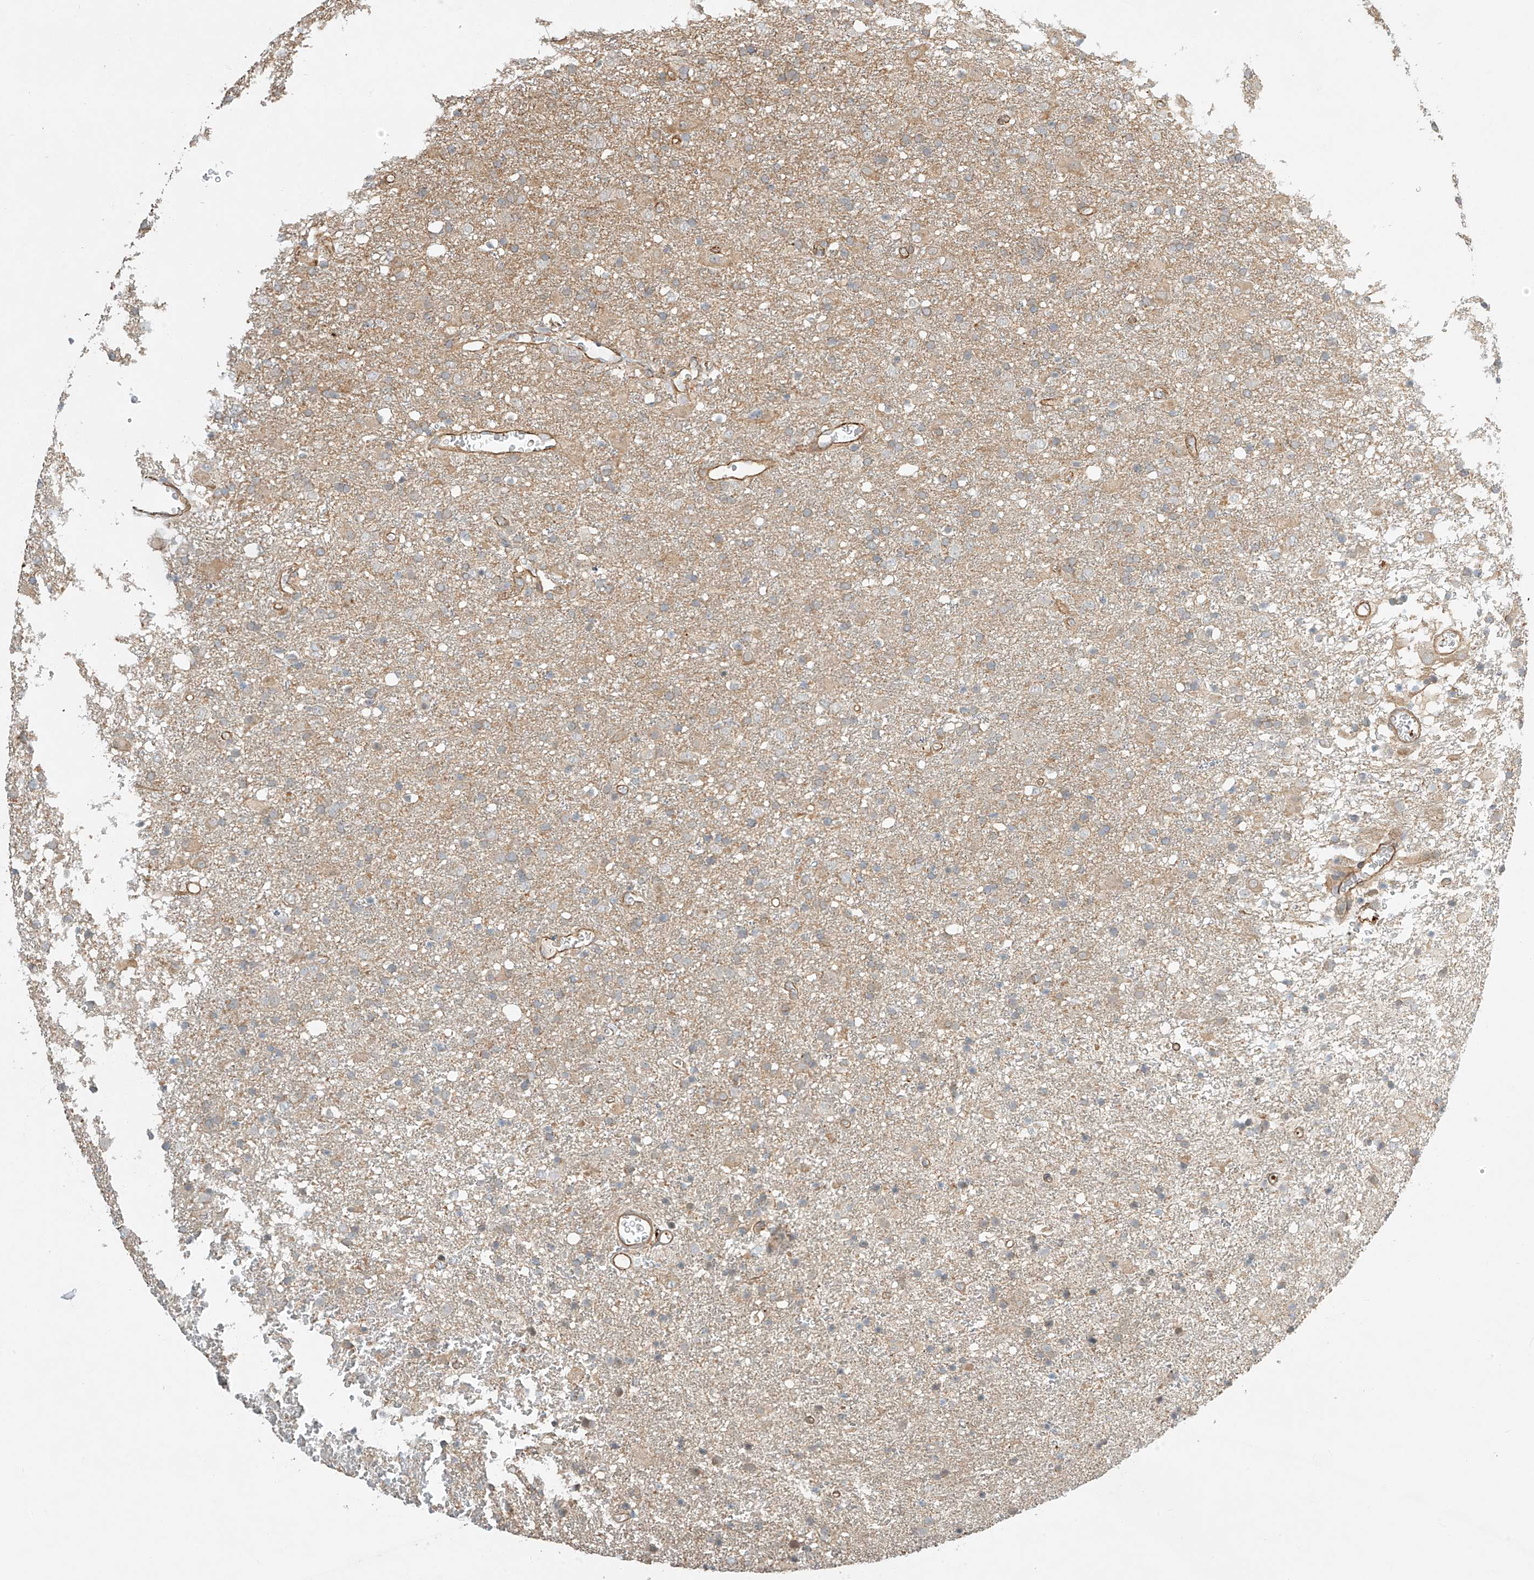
{"staining": {"intensity": "weak", "quantity": "25%-75%", "location": "cytoplasmic/membranous"}, "tissue": "glioma", "cell_type": "Tumor cells", "image_type": "cancer", "snomed": [{"axis": "morphology", "description": "Glioma, malignant, Low grade"}, {"axis": "topography", "description": "Brain"}], "caption": "Immunohistochemistry (DAB) staining of low-grade glioma (malignant) shows weak cytoplasmic/membranous protein expression in about 25%-75% of tumor cells. (DAB (3,3'-diaminobenzidine) IHC with brightfield microscopy, high magnification).", "gene": "CSMD3", "patient": {"sex": "male", "age": 65}}